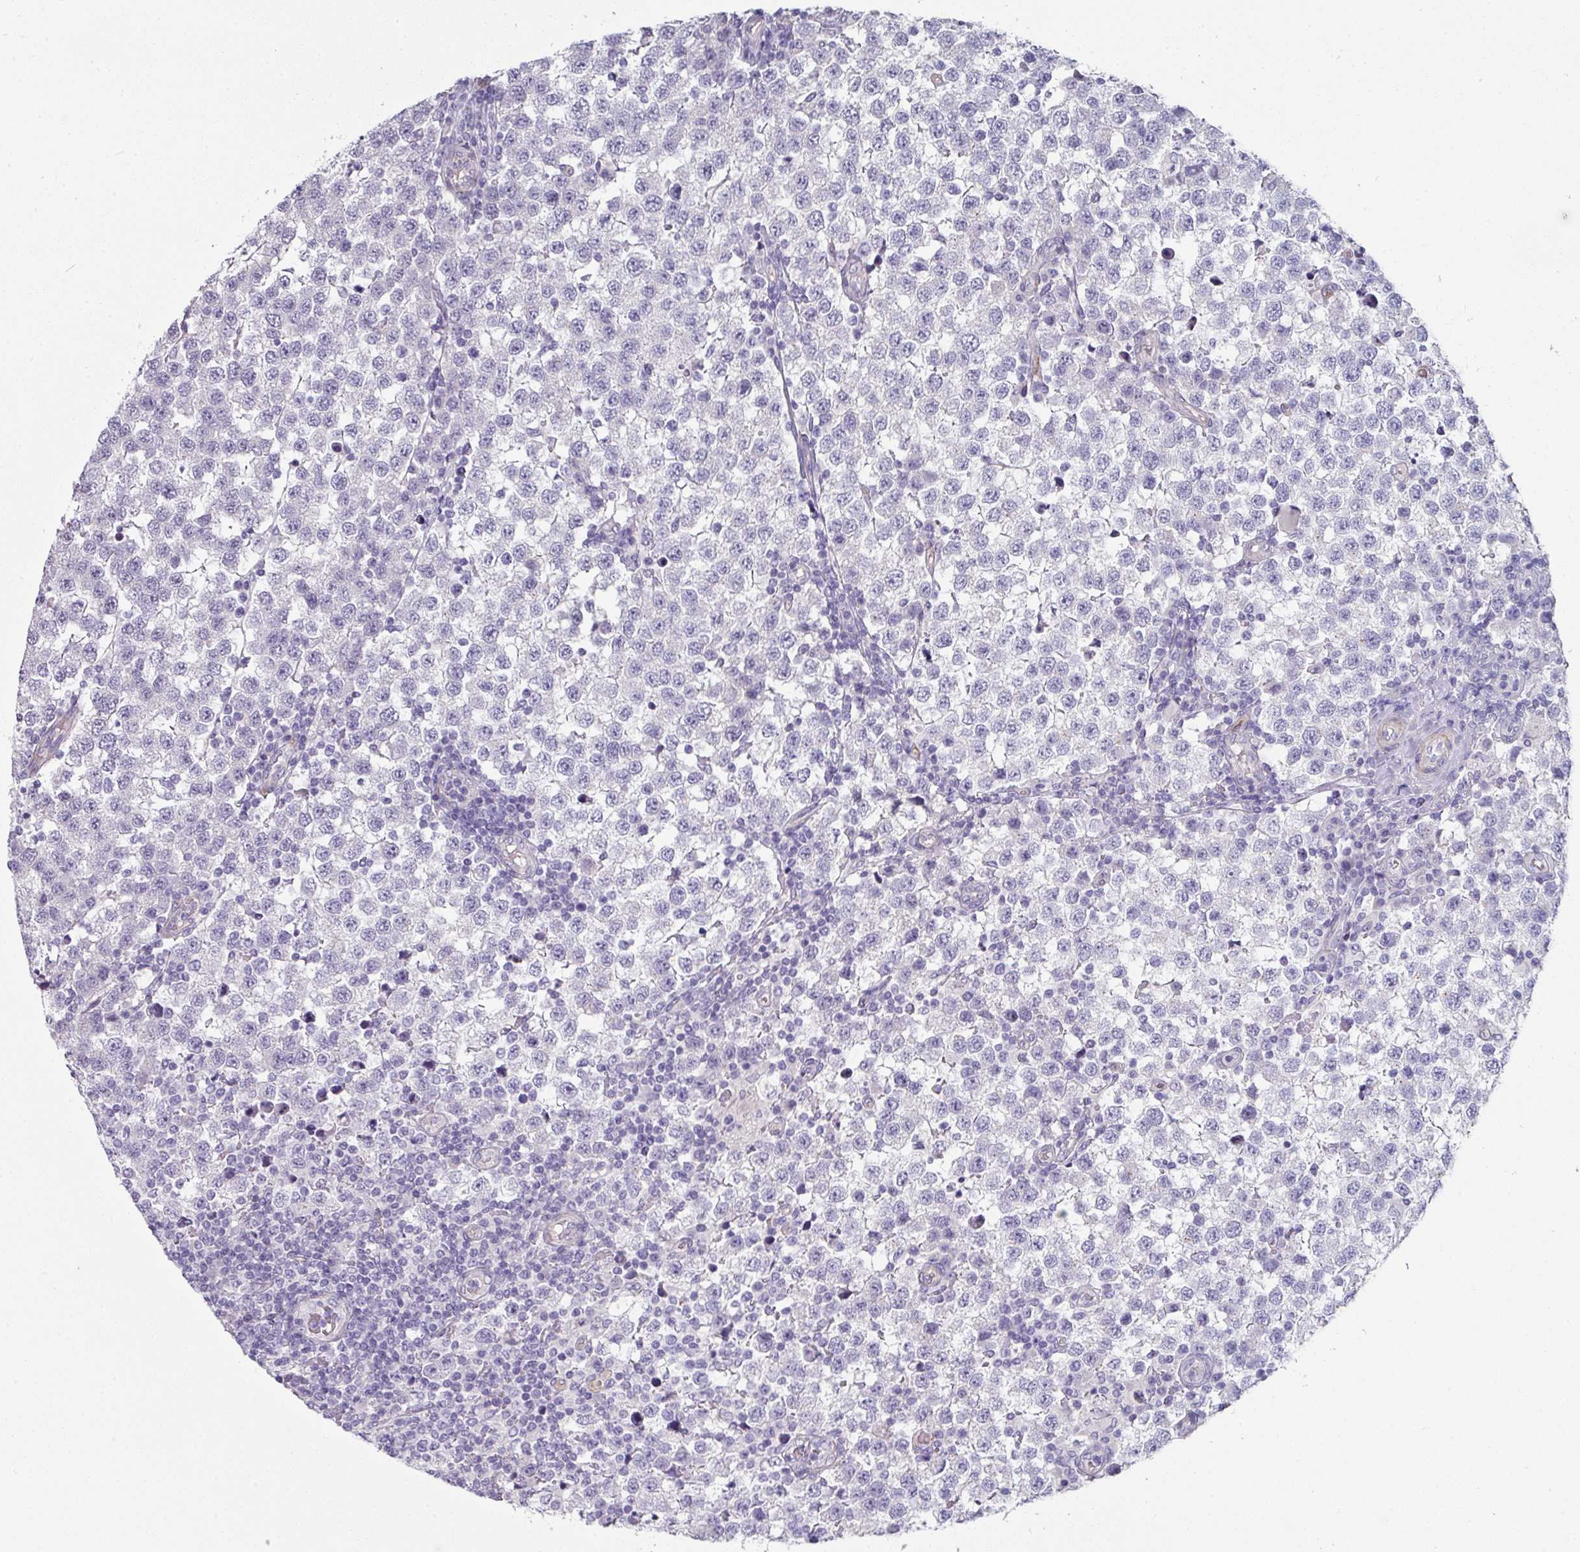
{"staining": {"intensity": "negative", "quantity": "none", "location": "none"}, "tissue": "testis cancer", "cell_type": "Tumor cells", "image_type": "cancer", "snomed": [{"axis": "morphology", "description": "Seminoma, NOS"}, {"axis": "topography", "description": "Testis"}], "caption": "Human testis cancer (seminoma) stained for a protein using immunohistochemistry (IHC) shows no staining in tumor cells.", "gene": "SLC17A7", "patient": {"sex": "male", "age": 34}}